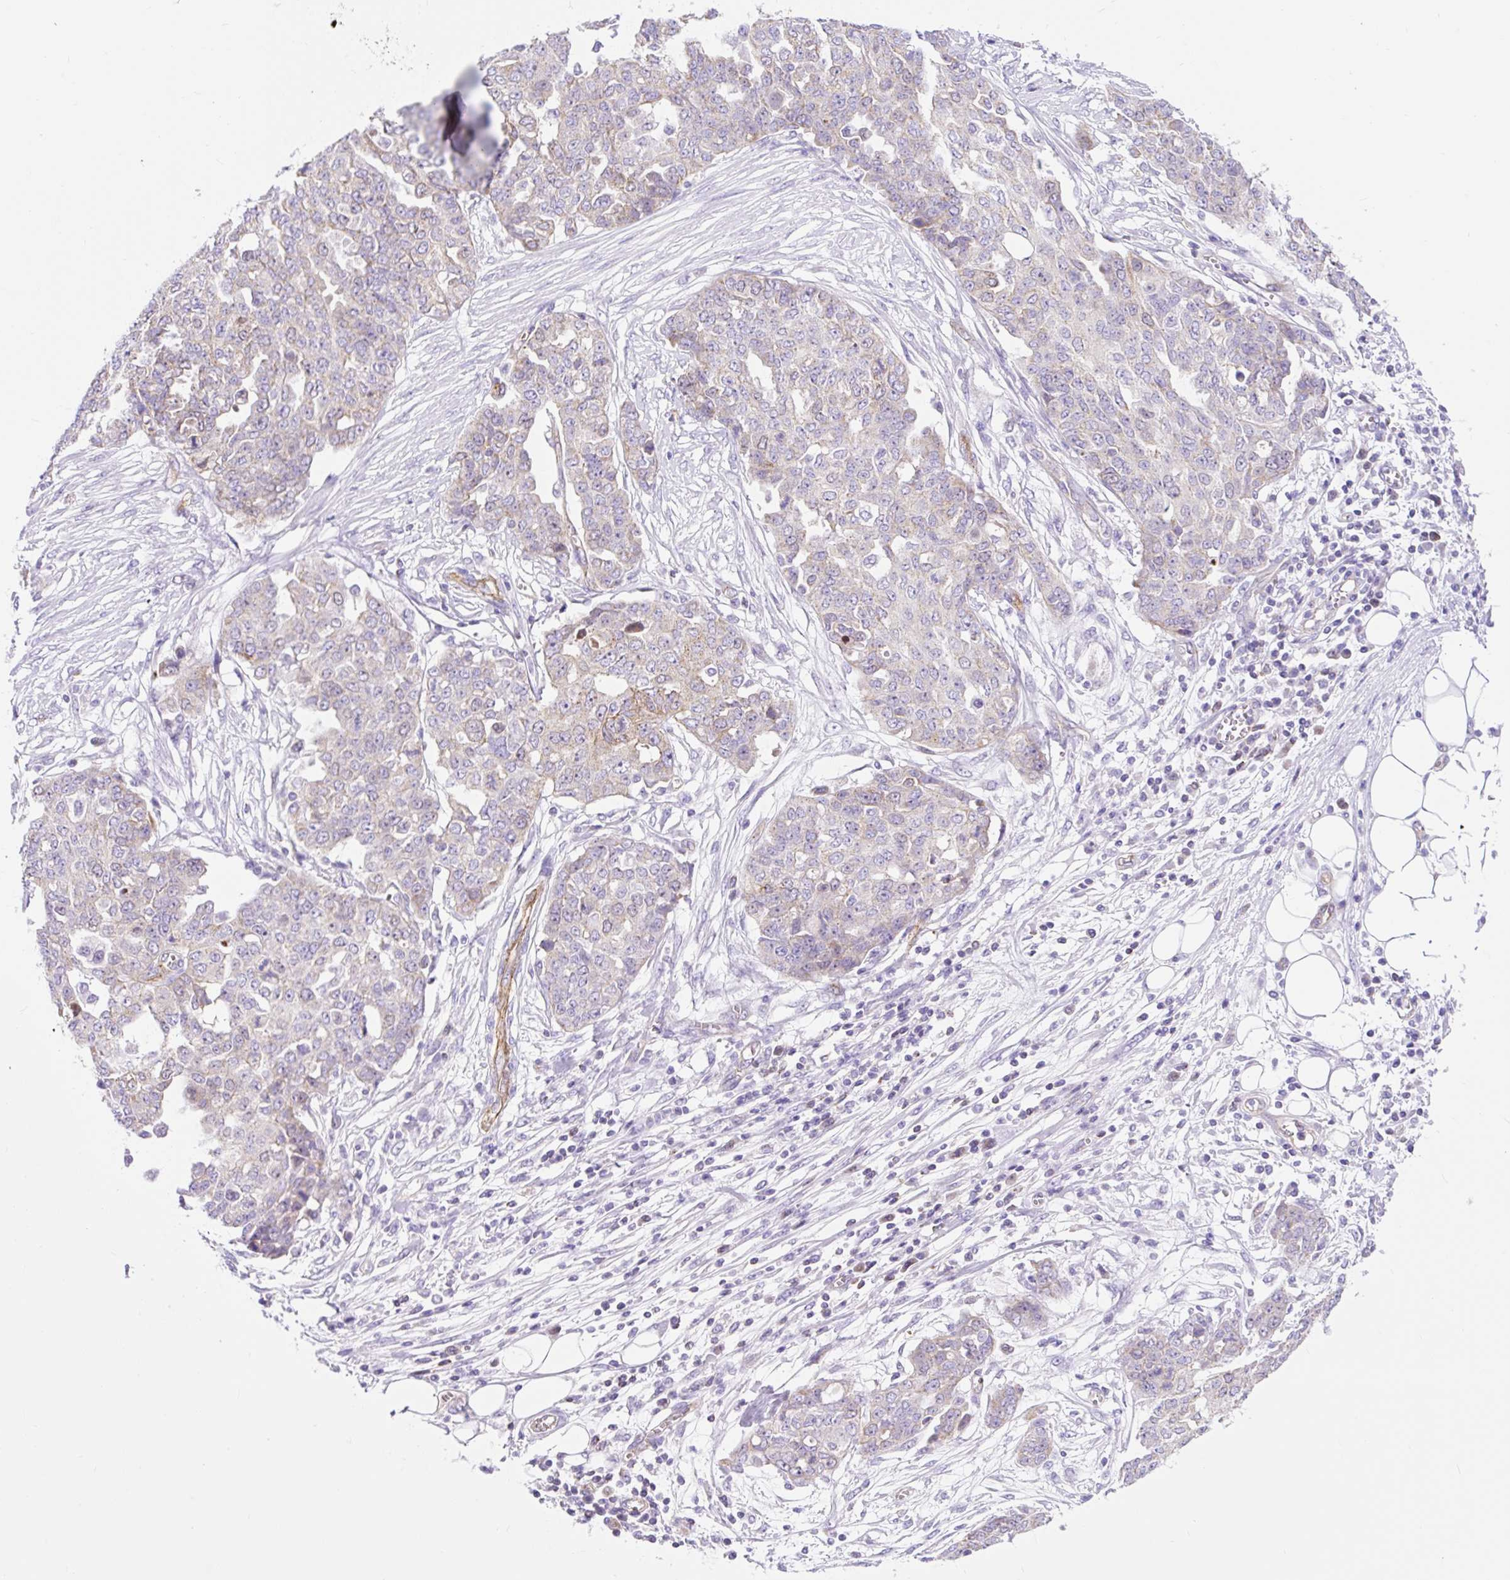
{"staining": {"intensity": "negative", "quantity": "none", "location": "none"}, "tissue": "ovarian cancer", "cell_type": "Tumor cells", "image_type": "cancer", "snomed": [{"axis": "morphology", "description": "Cystadenocarcinoma, serous, NOS"}, {"axis": "topography", "description": "Soft tissue"}, {"axis": "topography", "description": "Ovary"}], "caption": "DAB (3,3'-diaminobenzidine) immunohistochemical staining of human serous cystadenocarcinoma (ovarian) demonstrates no significant expression in tumor cells.", "gene": "HIP1R", "patient": {"sex": "female", "age": 57}}